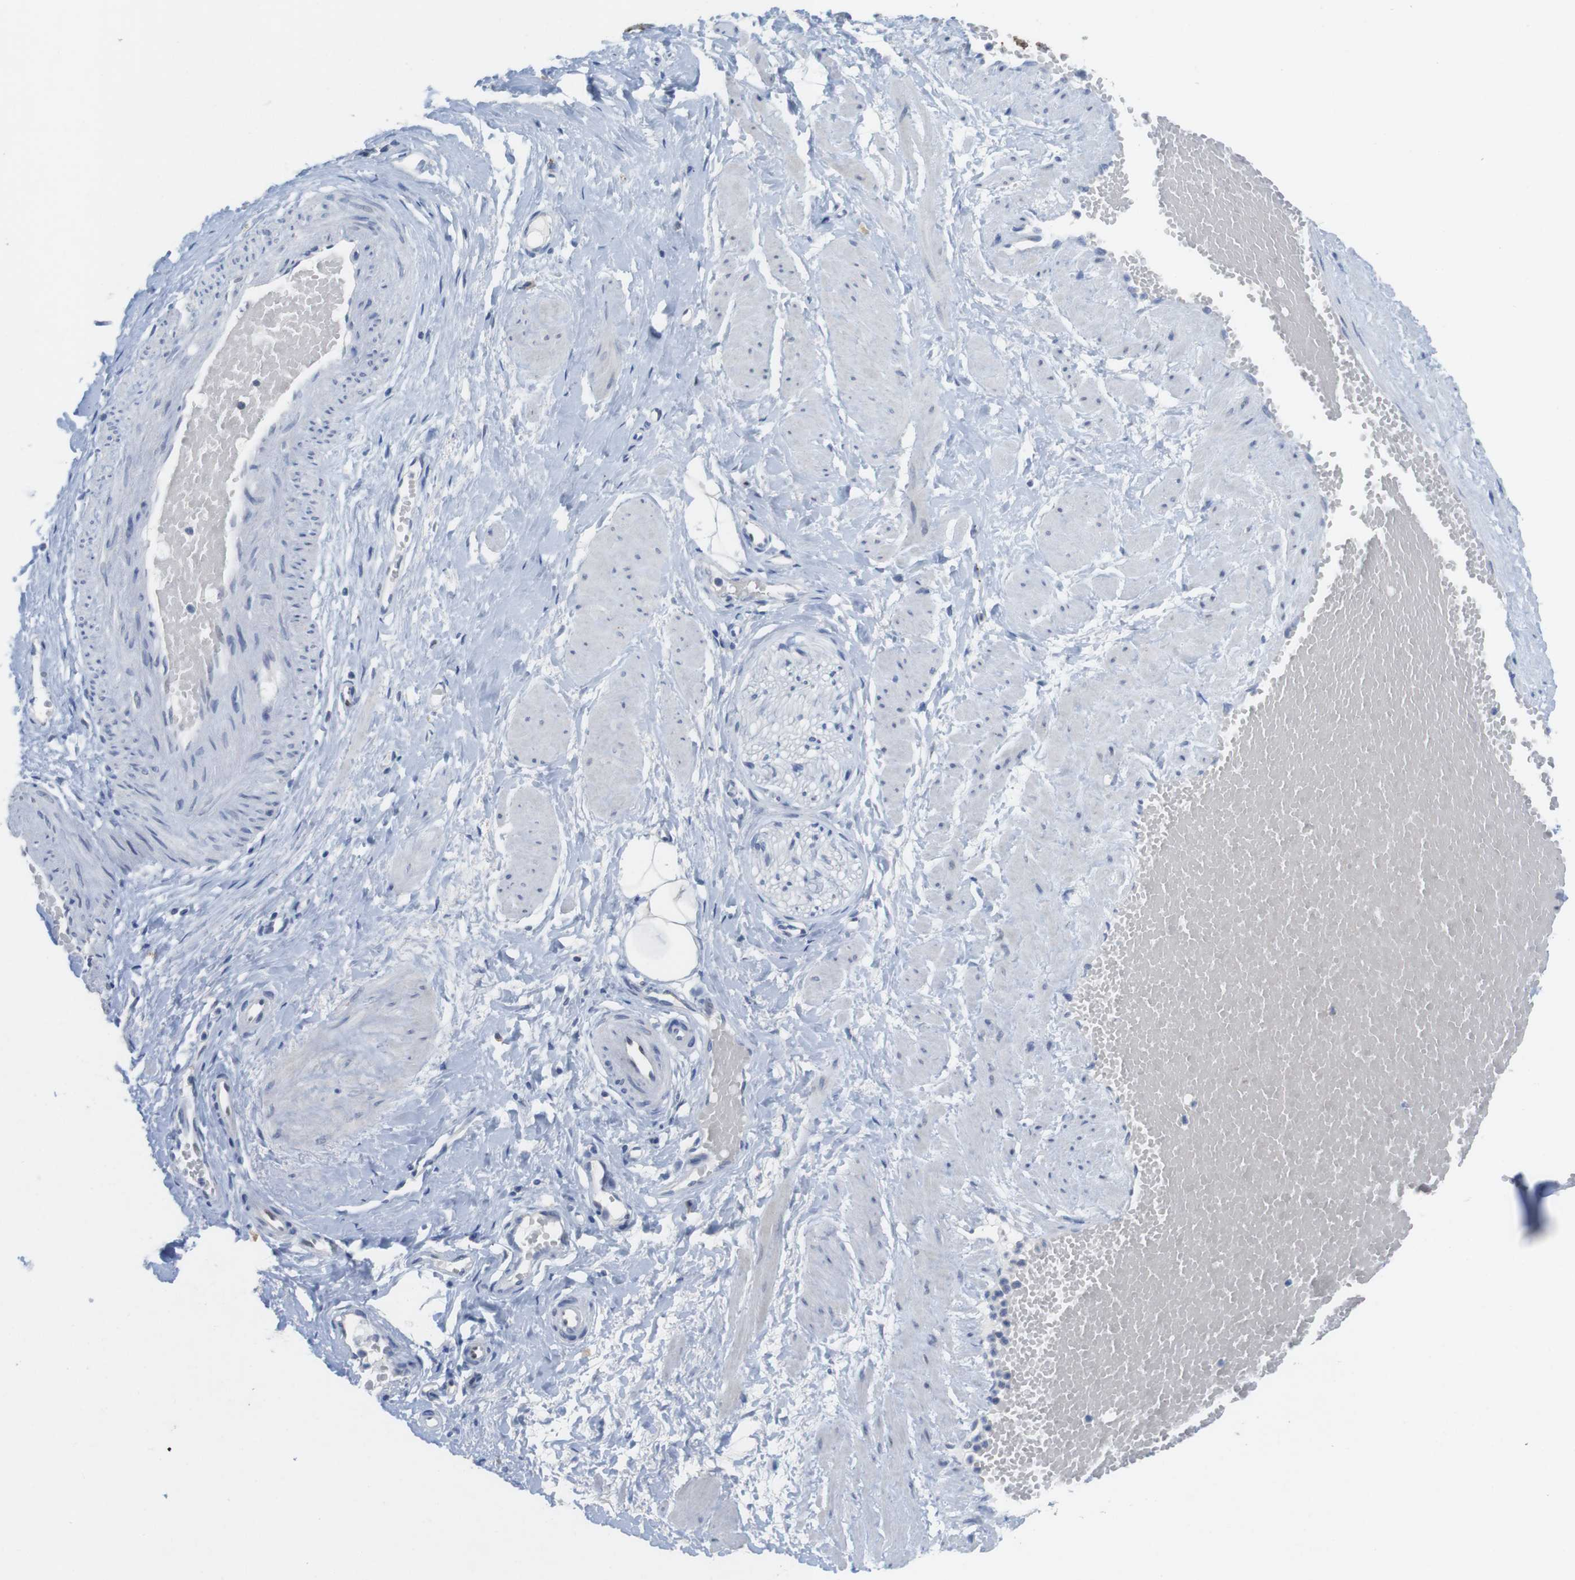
{"staining": {"intensity": "negative", "quantity": "none", "location": "none"}, "tissue": "adipose tissue", "cell_type": "Adipocytes", "image_type": "normal", "snomed": [{"axis": "morphology", "description": "Normal tissue, NOS"}, {"axis": "topography", "description": "Soft tissue"}, {"axis": "topography", "description": "Vascular tissue"}], "caption": "High power microscopy micrograph of an immunohistochemistry (IHC) histopathology image of normal adipose tissue, revealing no significant expression in adipocytes. (Stains: DAB (3,3'-diaminobenzidine) immunohistochemistry with hematoxylin counter stain, Microscopy: brightfield microscopy at high magnification).", "gene": "KPNA2", "patient": {"sex": "female", "age": 35}}